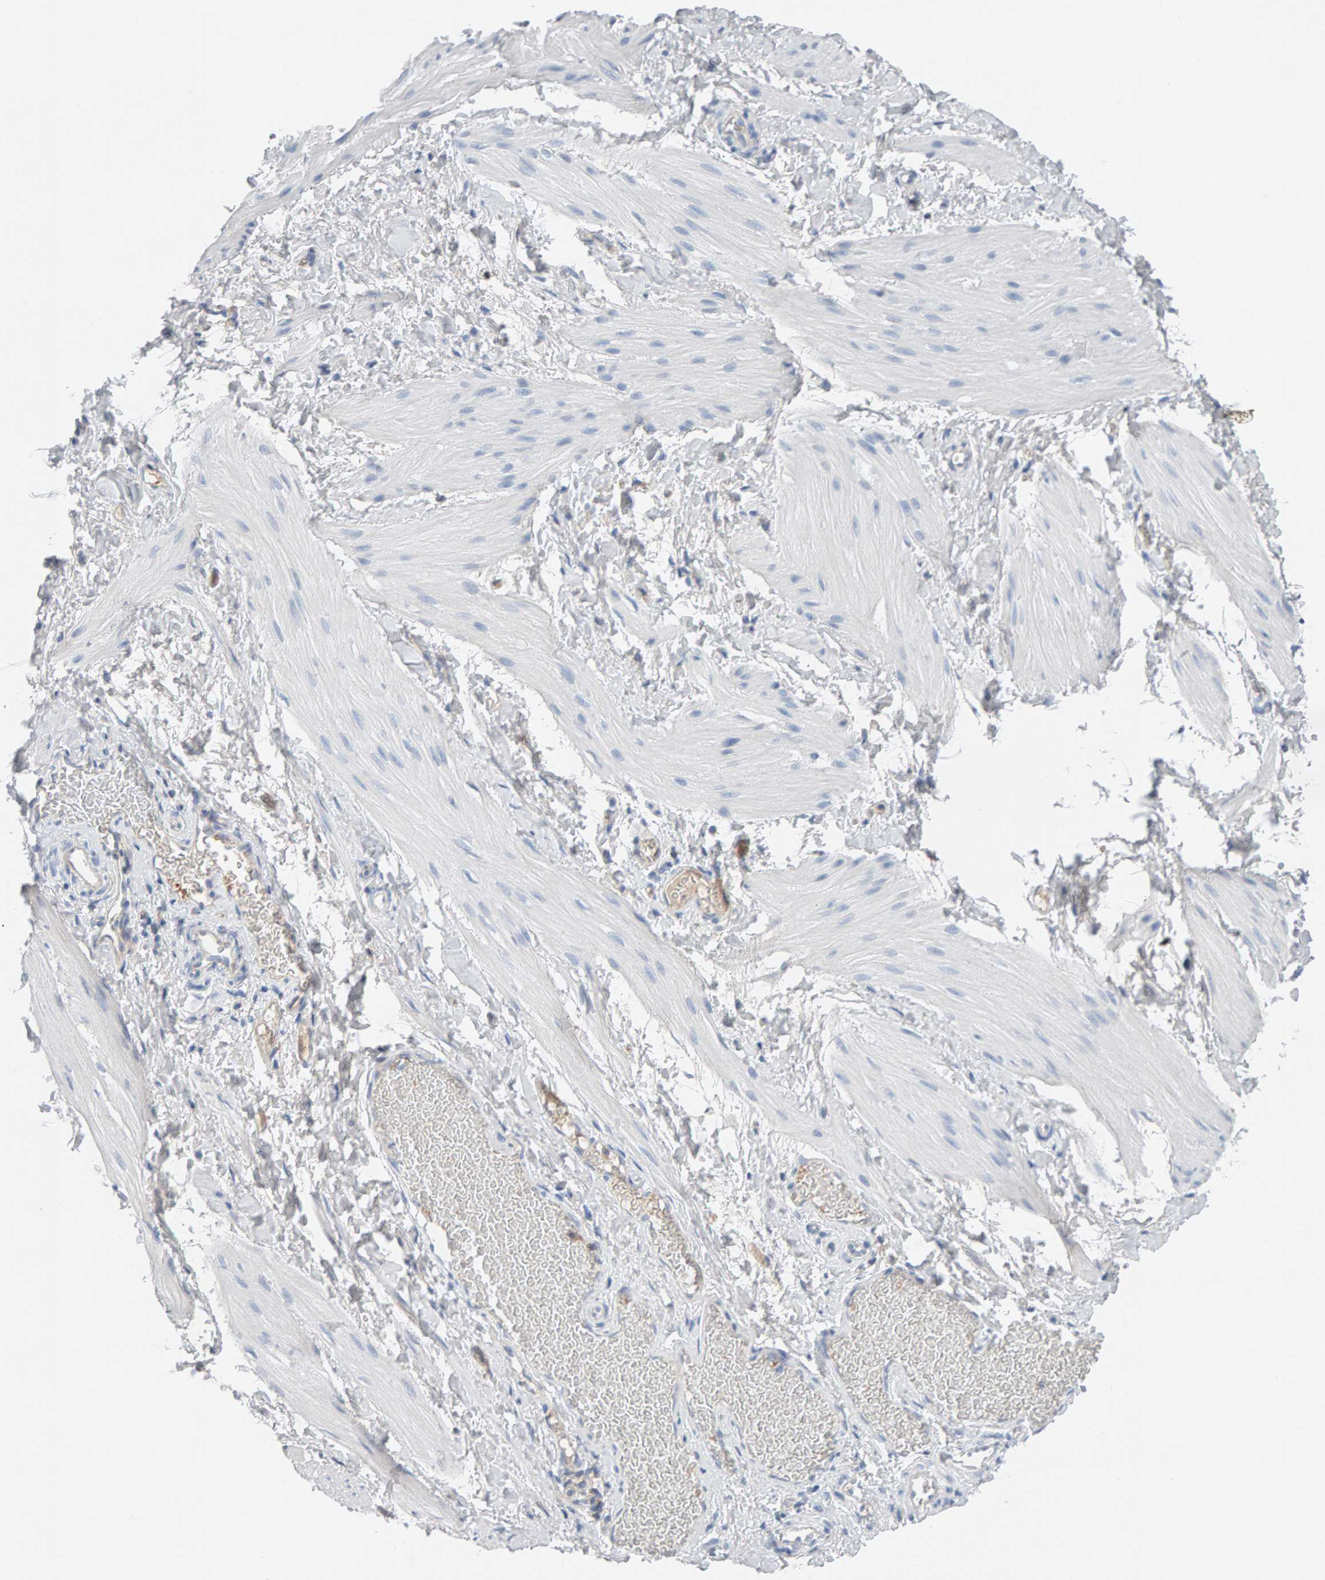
{"staining": {"intensity": "negative", "quantity": "none", "location": "none"}, "tissue": "smooth muscle", "cell_type": "Smooth muscle cells", "image_type": "normal", "snomed": [{"axis": "morphology", "description": "Normal tissue, NOS"}, {"axis": "topography", "description": "Smooth muscle"}], "caption": "Photomicrograph shows no significant protein positivity in smooth muscle cells of benign smooth muscle. (Brightfield microscopy of DAB (3,3'-diaminobenzidine) IHC at high magnification).", "gene": "FYN", "patient": {"sex": "male", "age": 16}}